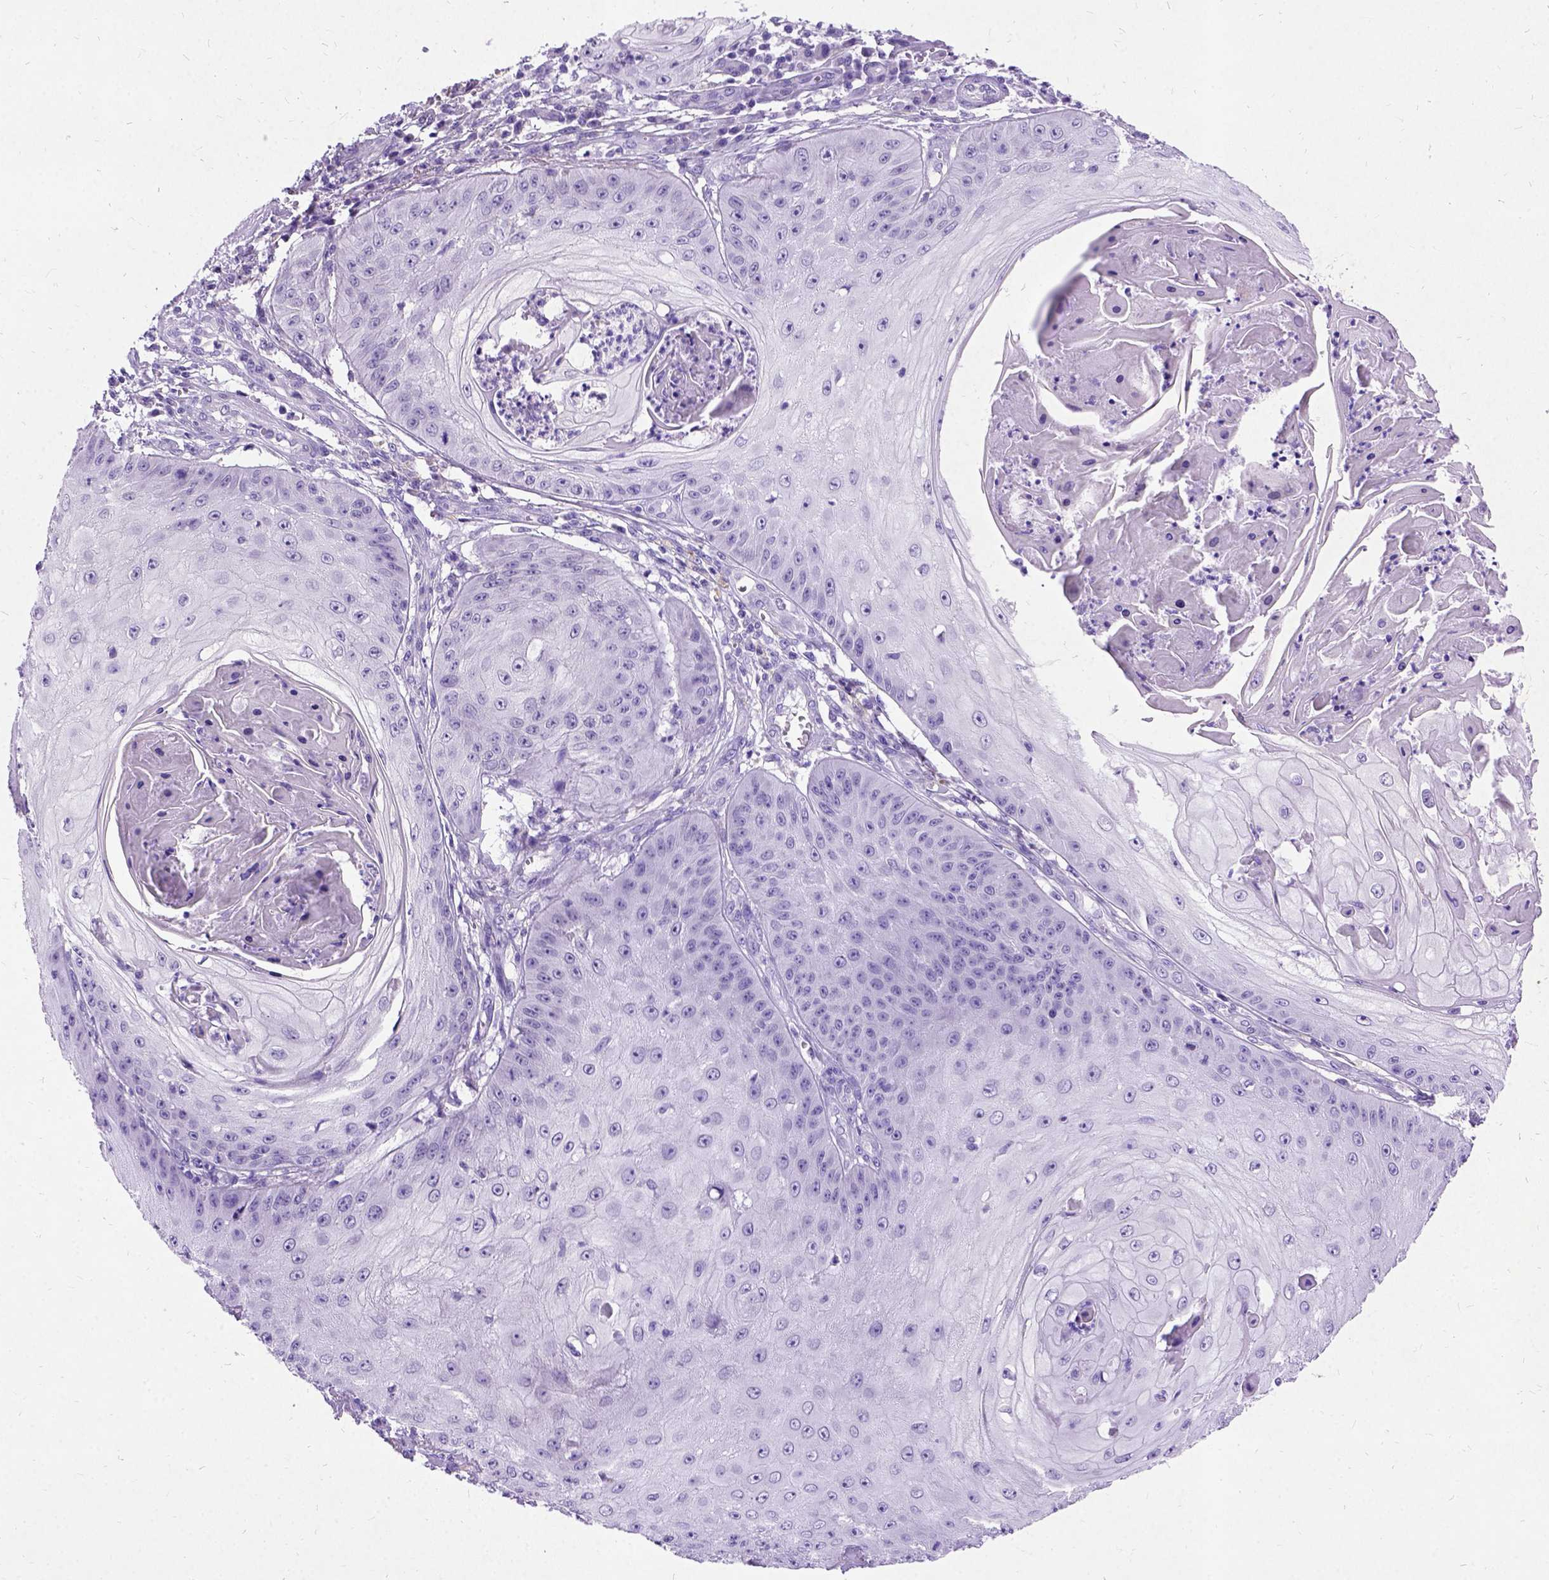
{"staining": {"intensity": "negative", "quantity": "none", "location": "none"}, "tissue": "skin cancer", "cell_type": "Tumor cells", "image_type": "cancer", "snomed": [{"axis": "morphology", "description": "Squamous cell carcinoma, NOS"}, {"axis": "topography", "description": "Skin"}], "caption": "Protein analysis of skin cancer displays no significant expression in tumor cells.", "gene": "NEUROD4", "patient": {"sex": "male", "age": 70}}